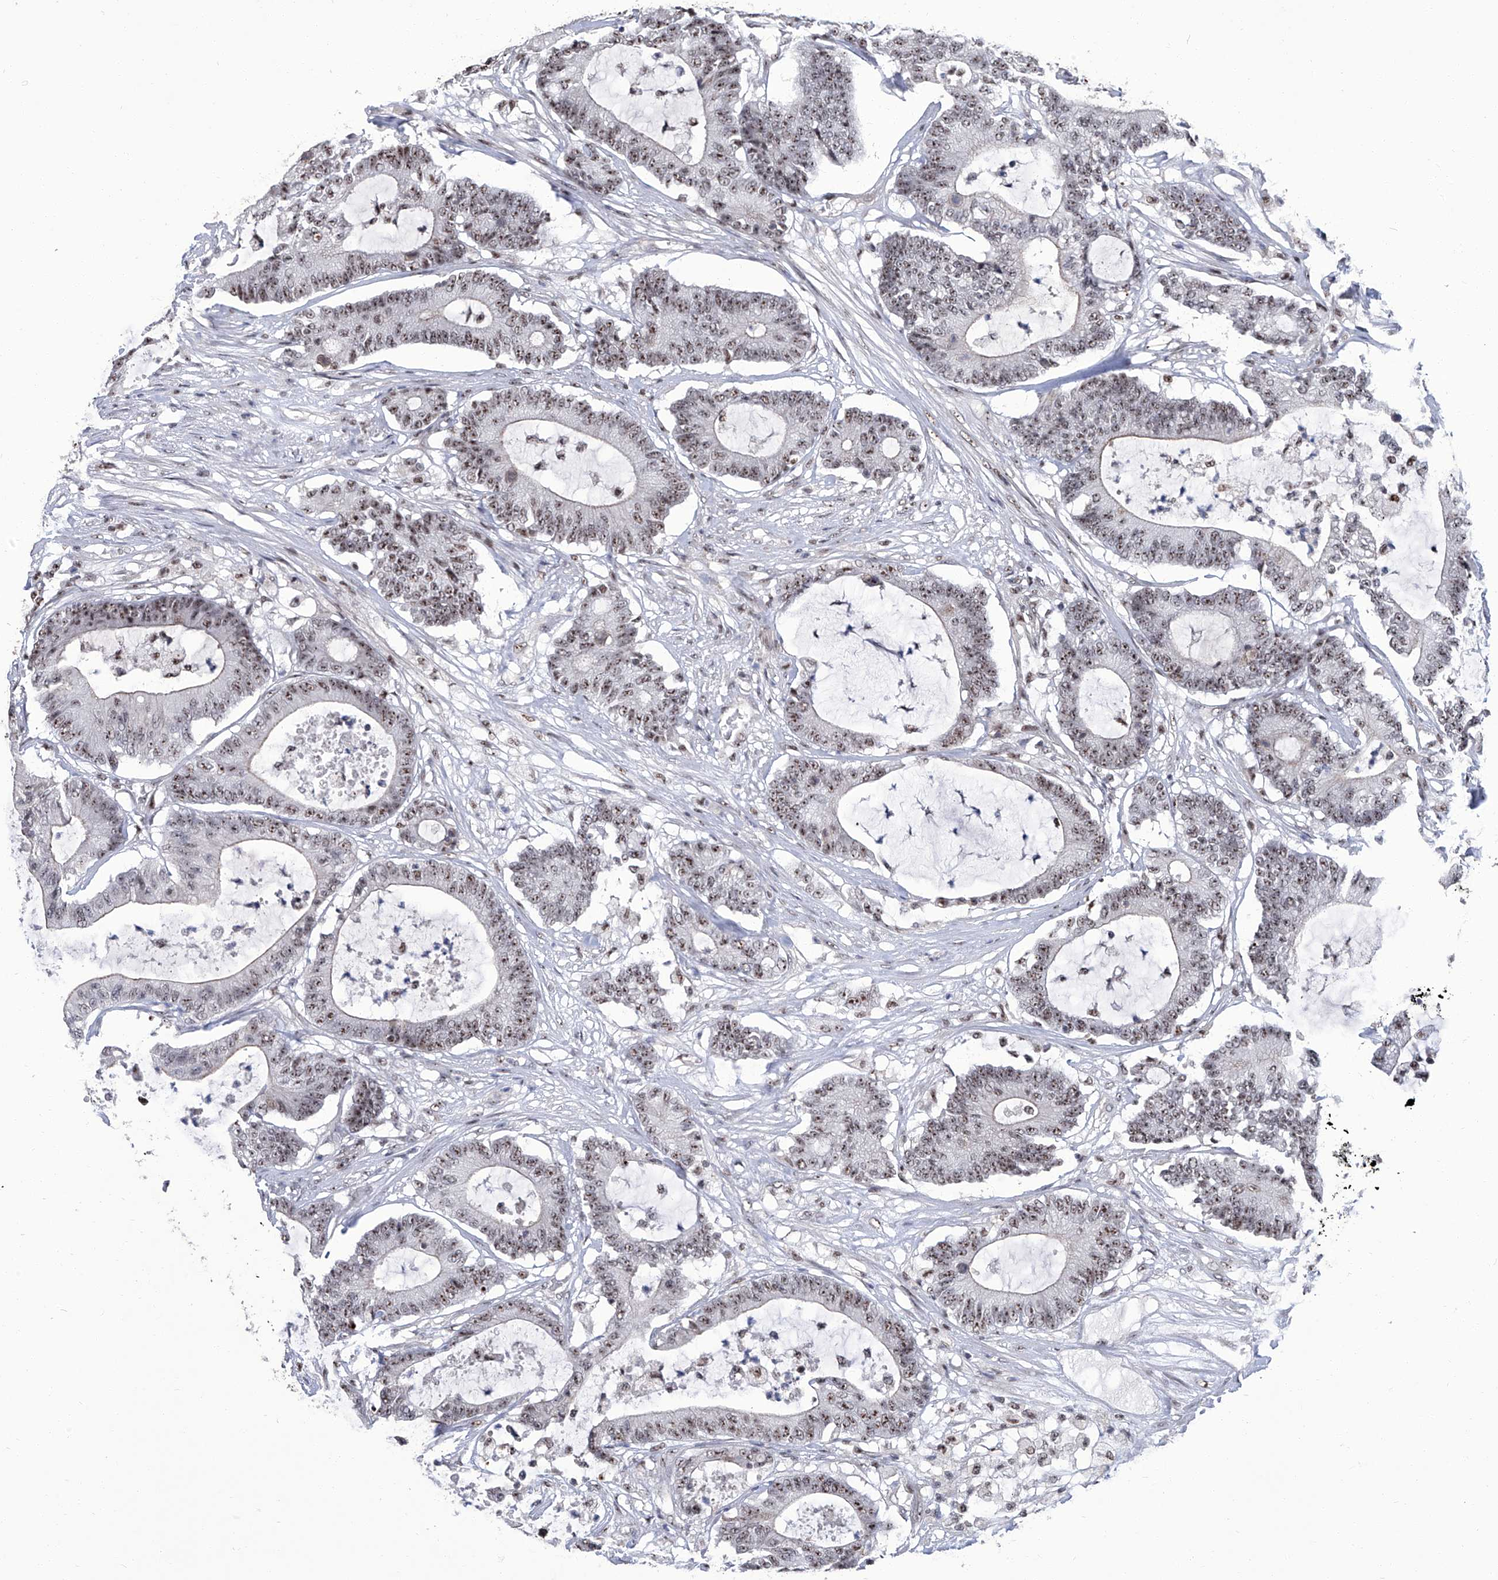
{"staining": {"intensity": "moderate", "quantity": ">75%", "location": "nuclear"}, "tissue": "colorectal cancer", "cell_type": "Tumor cells", "image_type": "cancer", "snomed": [{"axis": "morphology", "description": "Adenocarcinoma, NOS"}, {"axis": "topography", "description": "Colon"}], "caption": "IHC histopathology image of neoplastic tissue: human colorectal cancer (adenocarcinoma) stained using immunohistochemistry shows medium levels of moderate protein expression localized specifically in the nuclear of tumor cells, appearing as a nuclear brown color.", "gene": "CMTR1", "patient": {"sex": "female", "age": 84}}